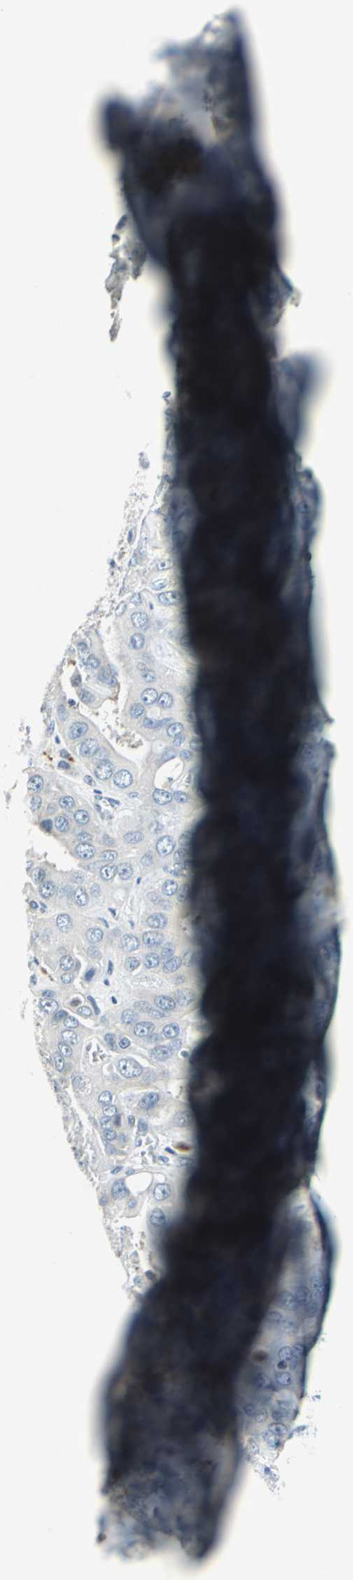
{"staining": {"intensity": "weak", "quantity": "<25%", "location": "cytoplasmic/membranous"}, "tissue": "liver cancer", "cell_type": "Tumor cells", "image_type": "cancer", "snomed": [{"axis": "morphology", "description": "Cholangiocarcinoma"}, {"axis": "topography", "description": "Liver"}], "caption": "Immunohistochemical staining of human liver cancer (cholangiocarcinoma) exhibits no significant positivity in tumor cells.", "gene": "HCFC2", "patient": {"sex": "female", "age": 52}}